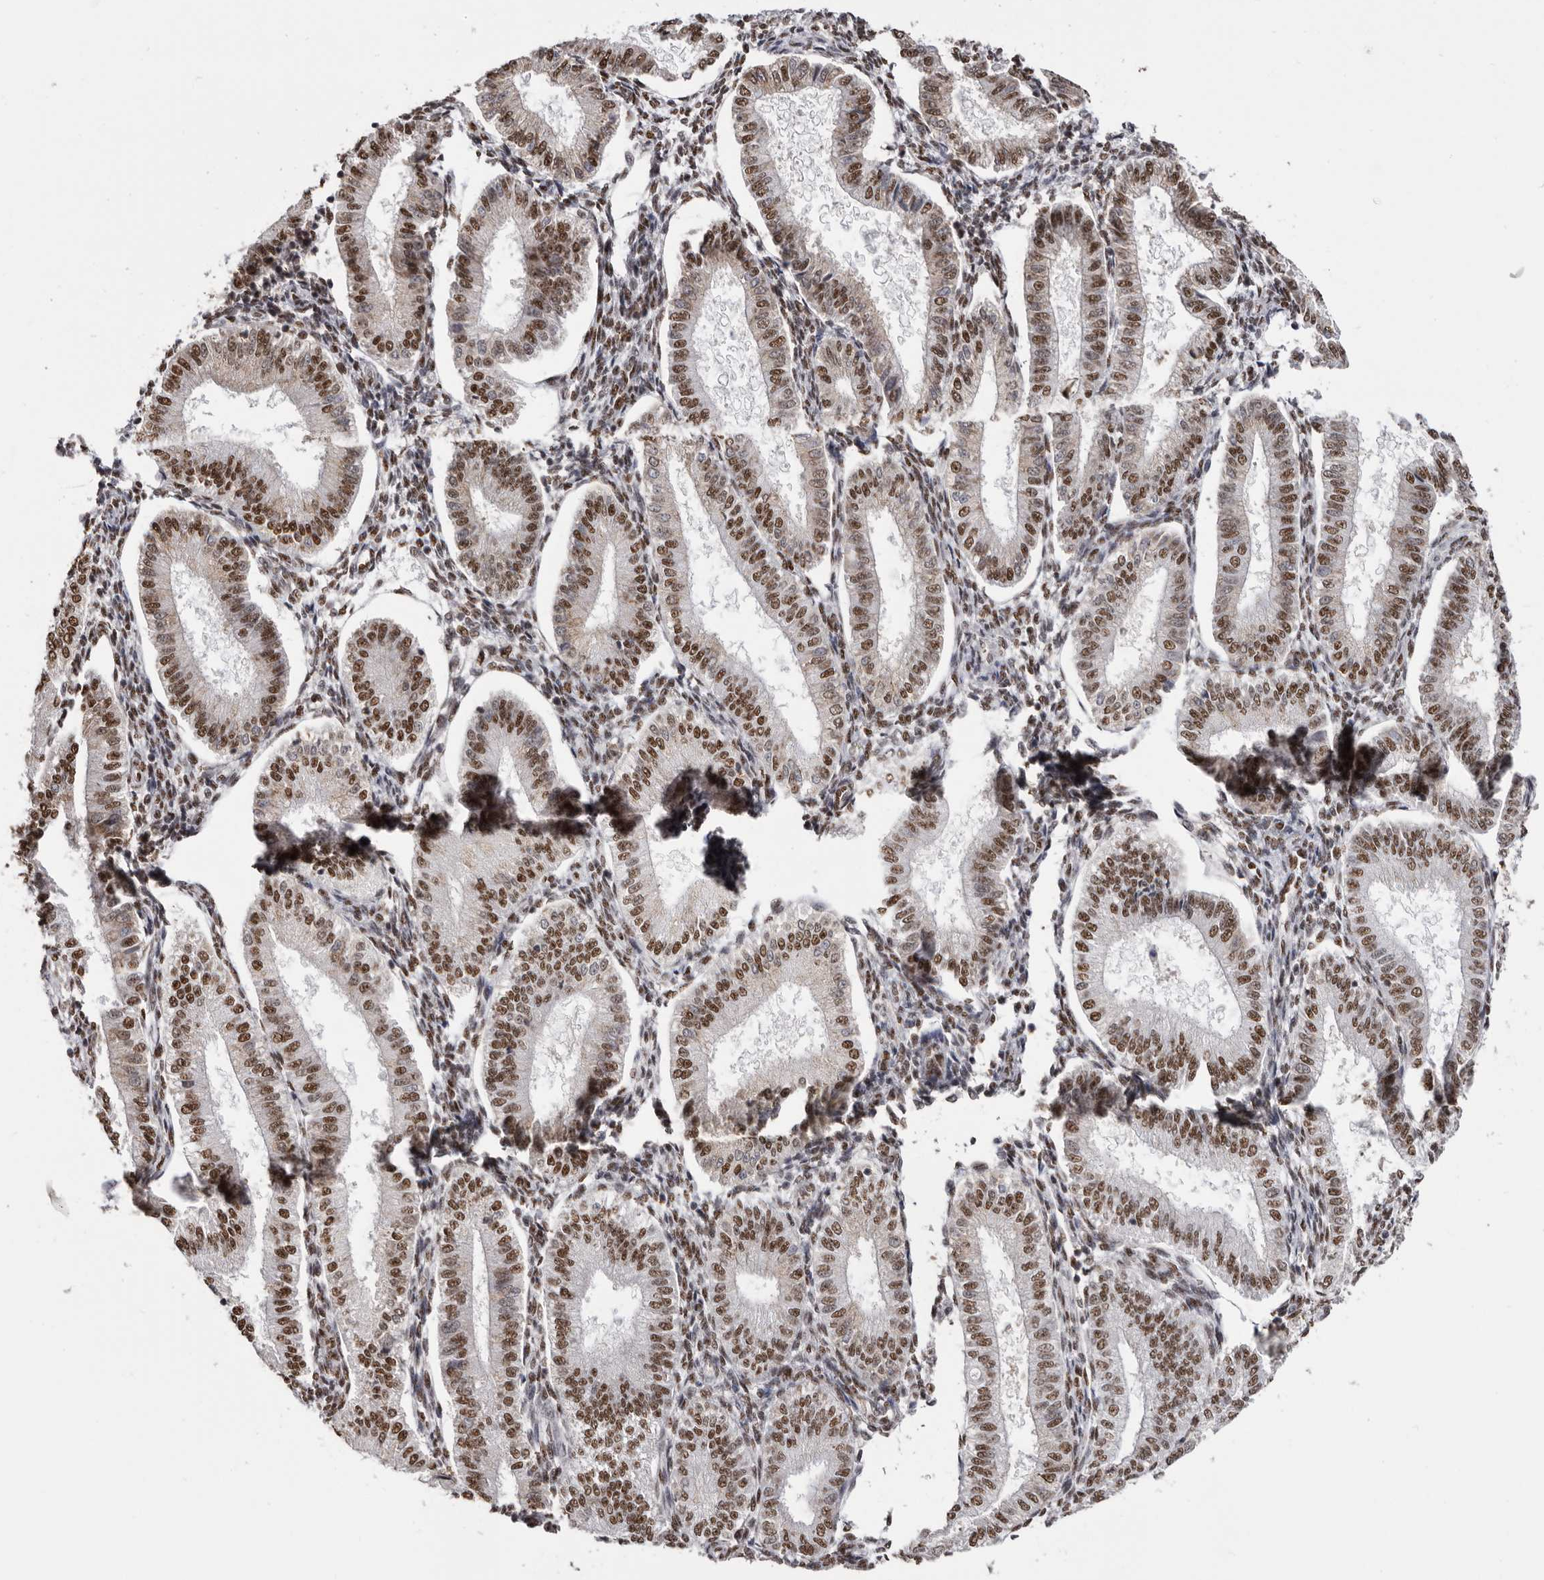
{"staining": {"intensity": "moderate", "quantity": "25%-75%", "location": "nuclear"}, "tissue": "endometrium", "cell_type": "Cells in endometrial stroma", "image_type": "normal", "snomed": [{"axis": "morphology", "description": "Normal tissue, NOS"}, {"axis": "topography", "description": "Endometrium"}], "caption": "A high-resolution photomicrograph shows IHC staining of unremarkable endometrium, which demonstrates moderate nuclear expression in about 25%-75% of cells in endometrial stroma.", "gene": "SCAF4", "patient": {"sex": "female", "age": 39}}